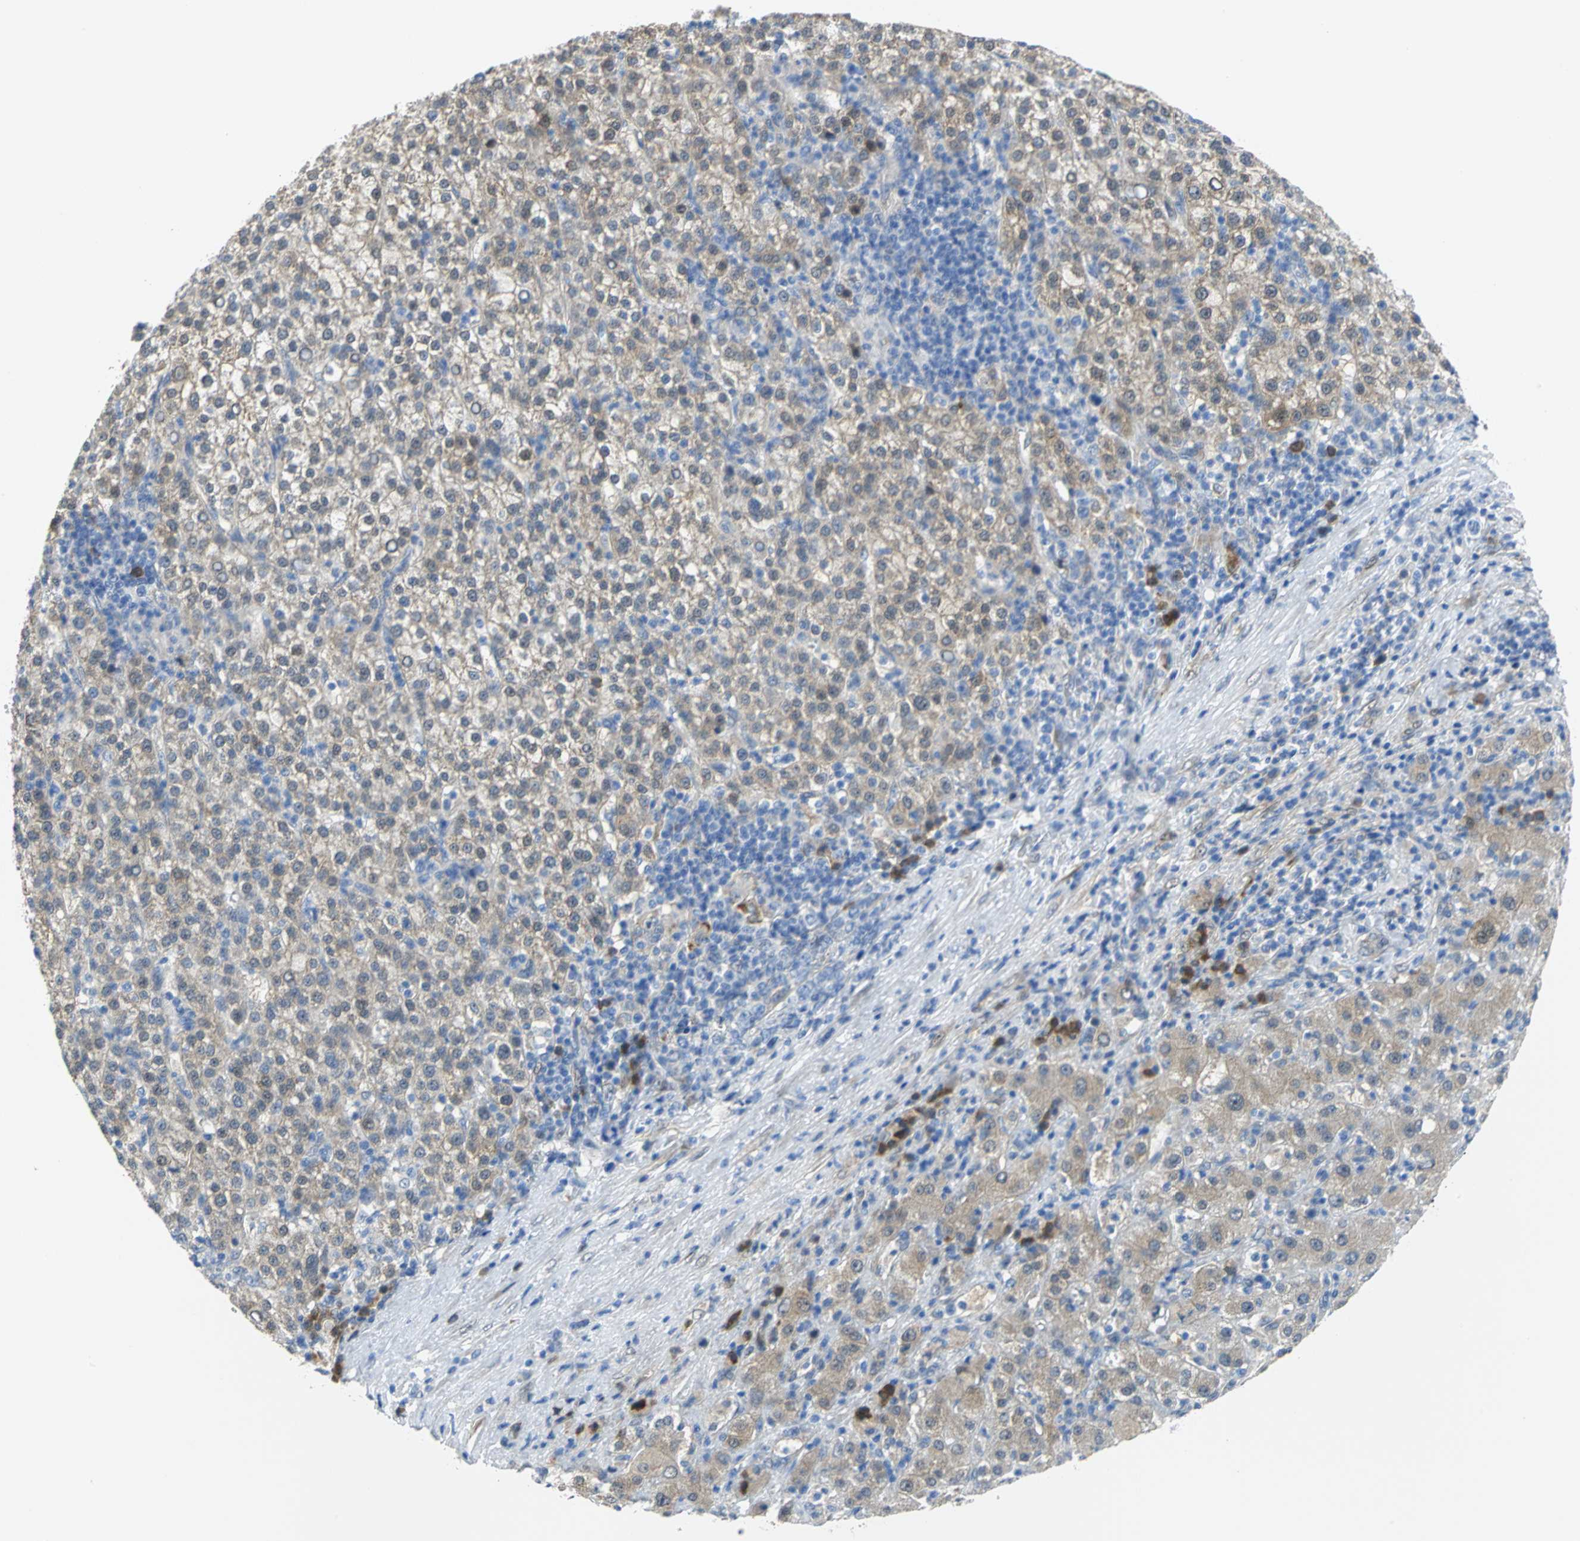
{"staining": {"intensity": "weak", "quantity": "25%-75%", "location": "cytoplasmic/membranous"}, "tissue": "liver cancer", "cell_type": "Tumor cells", "image_type": "cancer", "snomed": [{"axis": "morphology", "description": "Carcinoma, Hepatocellular, NOS"}, {"axis": "topography", "description": "Liver"}], "caption": "An image of liver cancer stained for a protein demonstrates weak cytoplasmic/membranous brown staining in tumor cells.", "gene": "PGM3", "patient": {"sex": "female", "age": 58}}